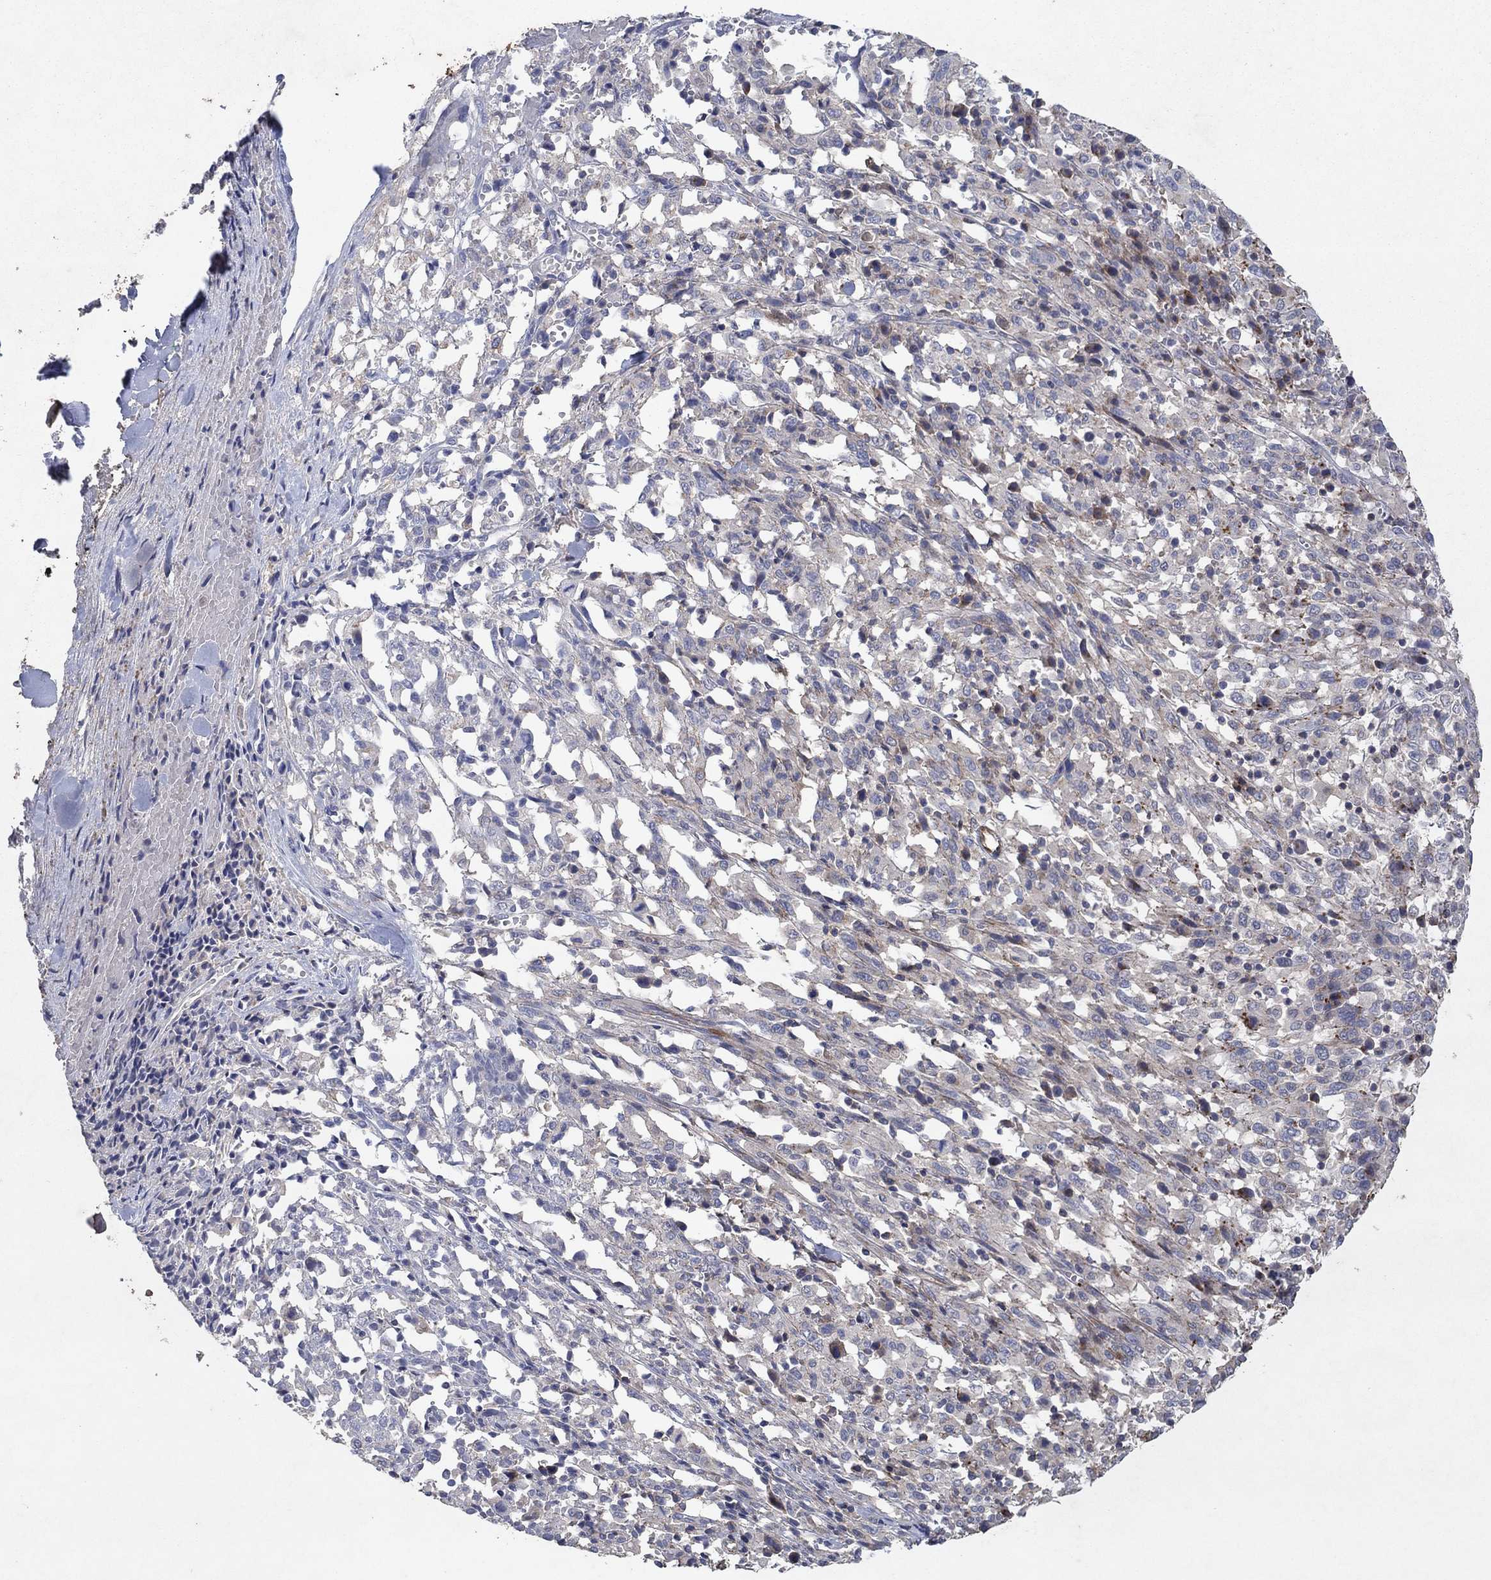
{"staining": {"intensity": "strong", "quantity": "<25%", "location": "cytoplasmic/membranous"}, "tissue": "melanoma", "cell_type": "Tumor cells", "image_type": "cancer", "snomed": [{"axis": "morphology", "description": "Malignant melanoma, NOS"}, {"axis": "topography", "description": "Skin"}], "caption": "This micrograph displays IHC staining of malignant melanoma, with medium strong cytoplasmic/membranous expression in approximately <25% of tumor cells.", "gene": "FRG1", "patient": {"sex": "female", "age": 91}}